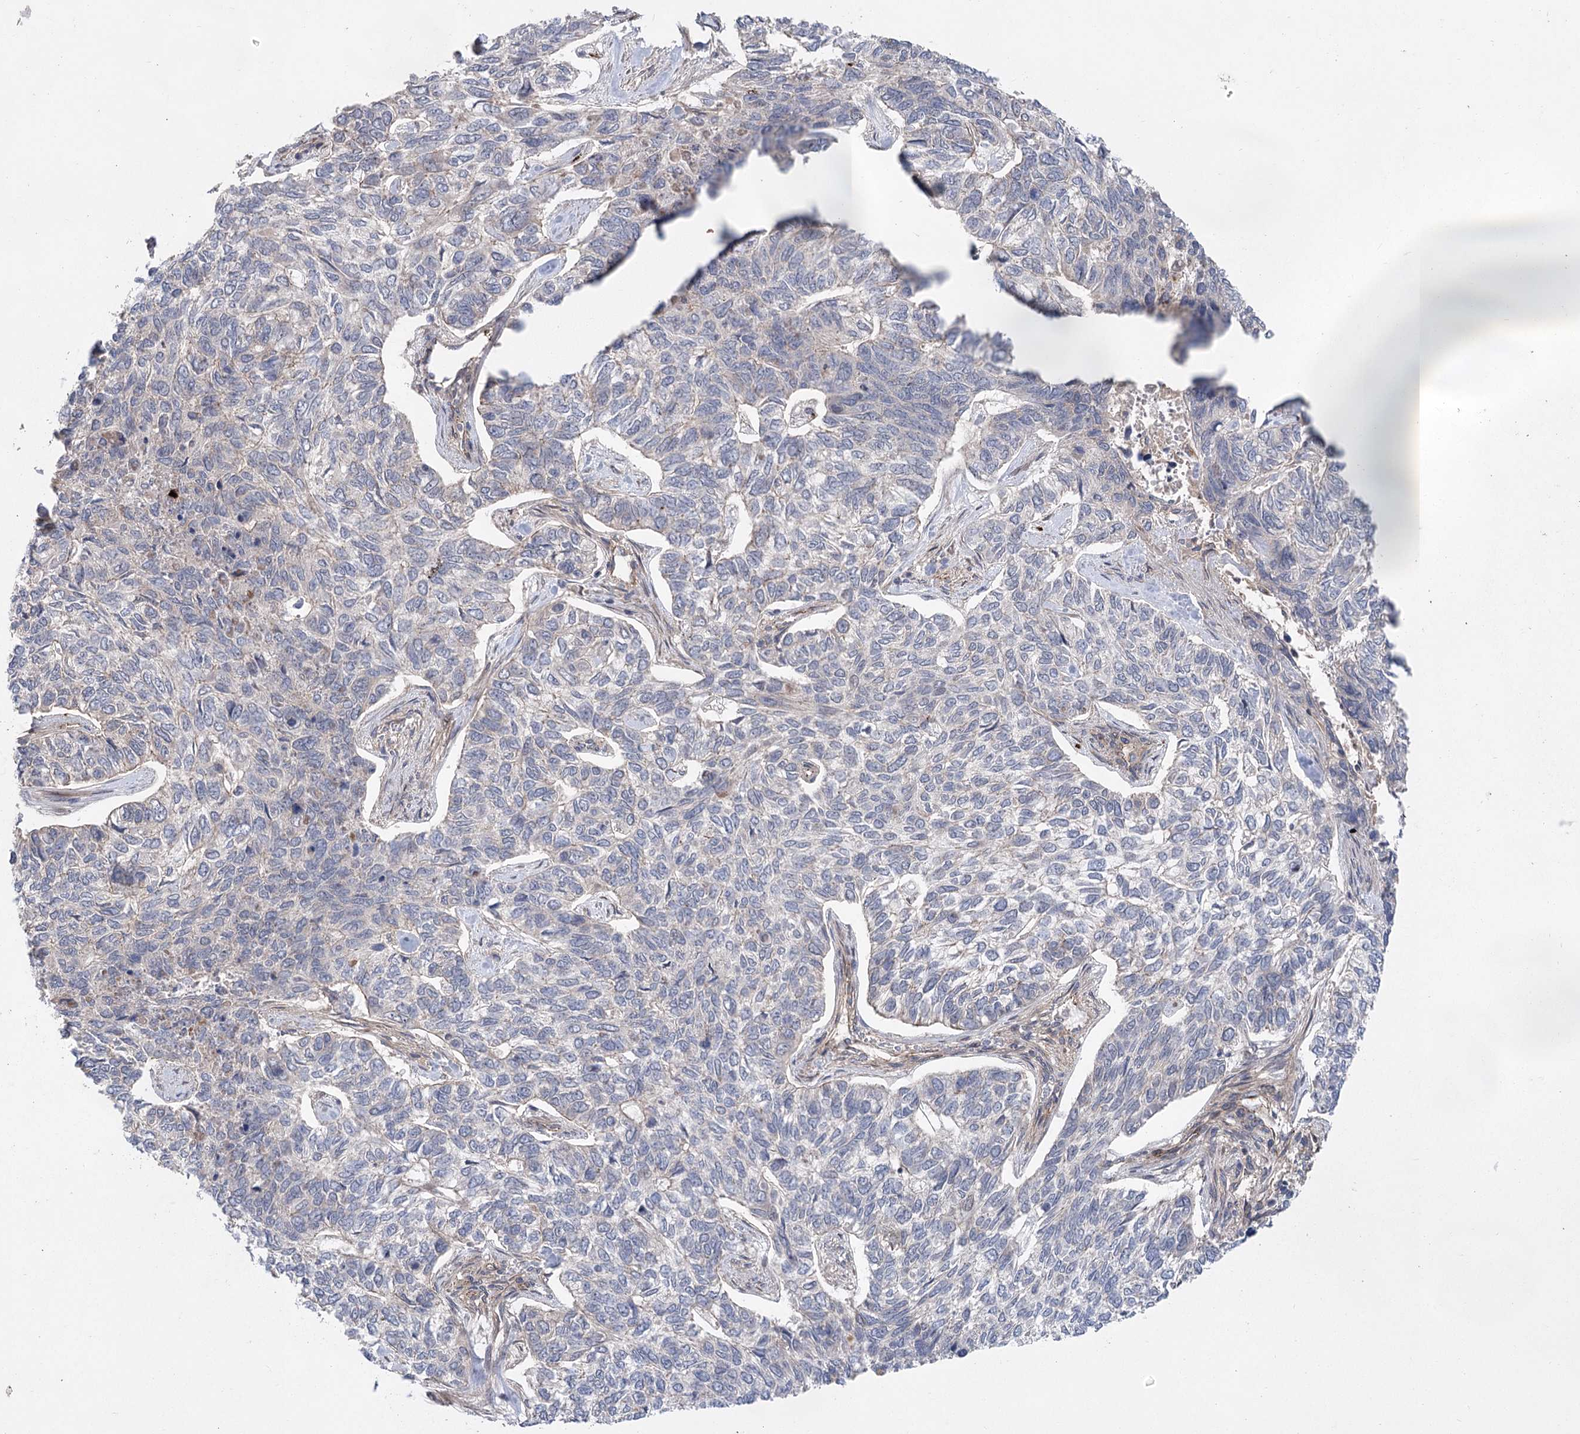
{"staining": {"intensity": "negative", "quantity": "none", "location": "none"}, "tissue": "skin cancer", "cell_type": "Tumor cells", "image_type": "cancer", "snomed": [{"axis": "morphology", "description": "Basal cell carcinoma"}, {"axis": "topography", "description": "Skin"}], "caption": "This is an immunohistochemistry micrograph of human basal cell carcinoma (skin). There is no positivity in tumor cells.", "gene": "METTL24", "patient": {"sex": "female", "age": 65}}